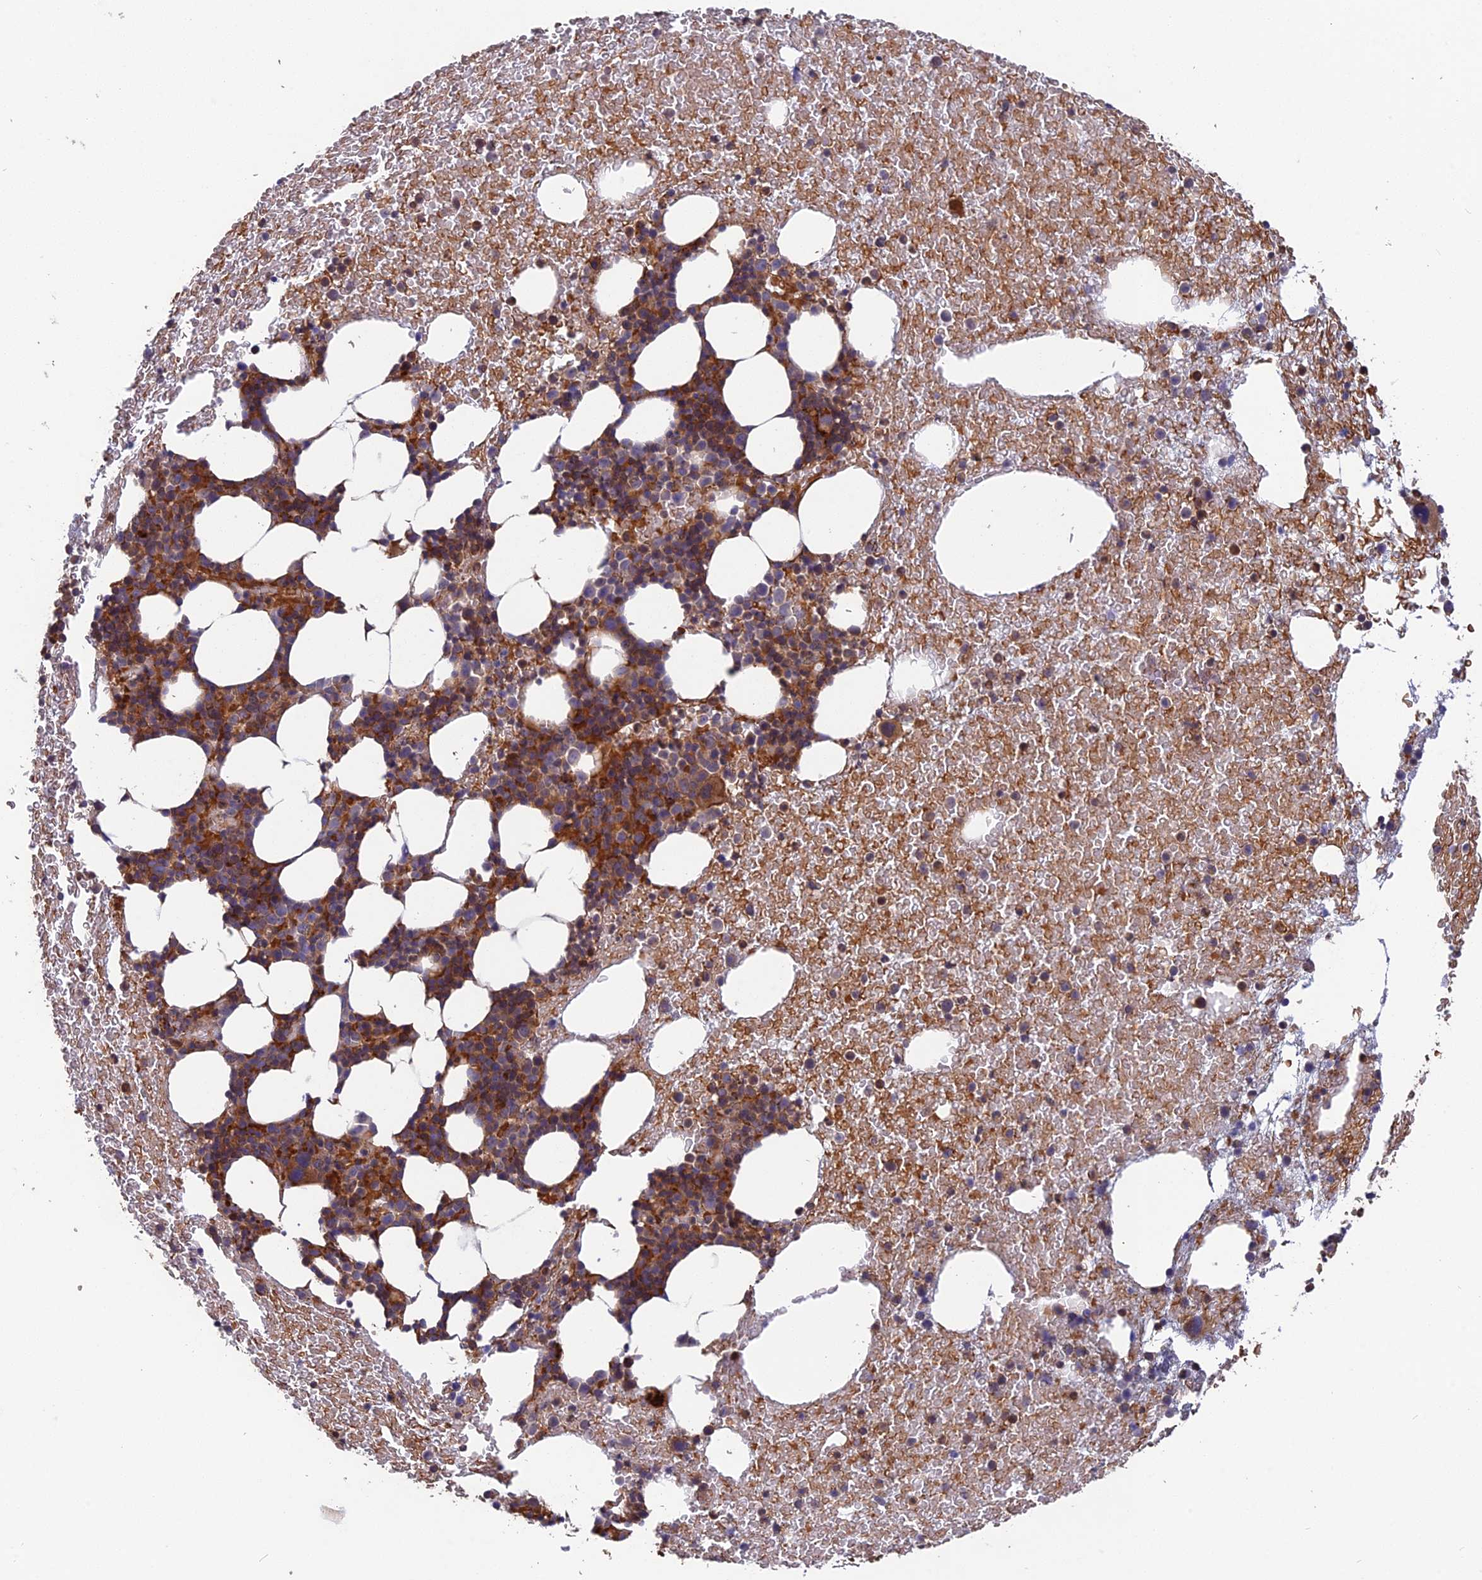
{"staining": {"intensity": "moderate", "quantity": "25%-75%", "location": "cytoplasmic/membranous"}, "tissue": "bone marrow", "cell_type": "Hematopoietic cells", "image_type": "normal", "snomed": [{"axis": "morphology", "description": "Normal tissue, NOS"}, {"axis": "topography", "description": "Bone marrow"}], "caption": "Protein staining of normal bone marrow shows moderate cytoplasmic/membranous expression in approximately 25%-75% of hematopoietic cells.", "gene": "CPNE7", "patient": {"sex": "male", "age": 57}}